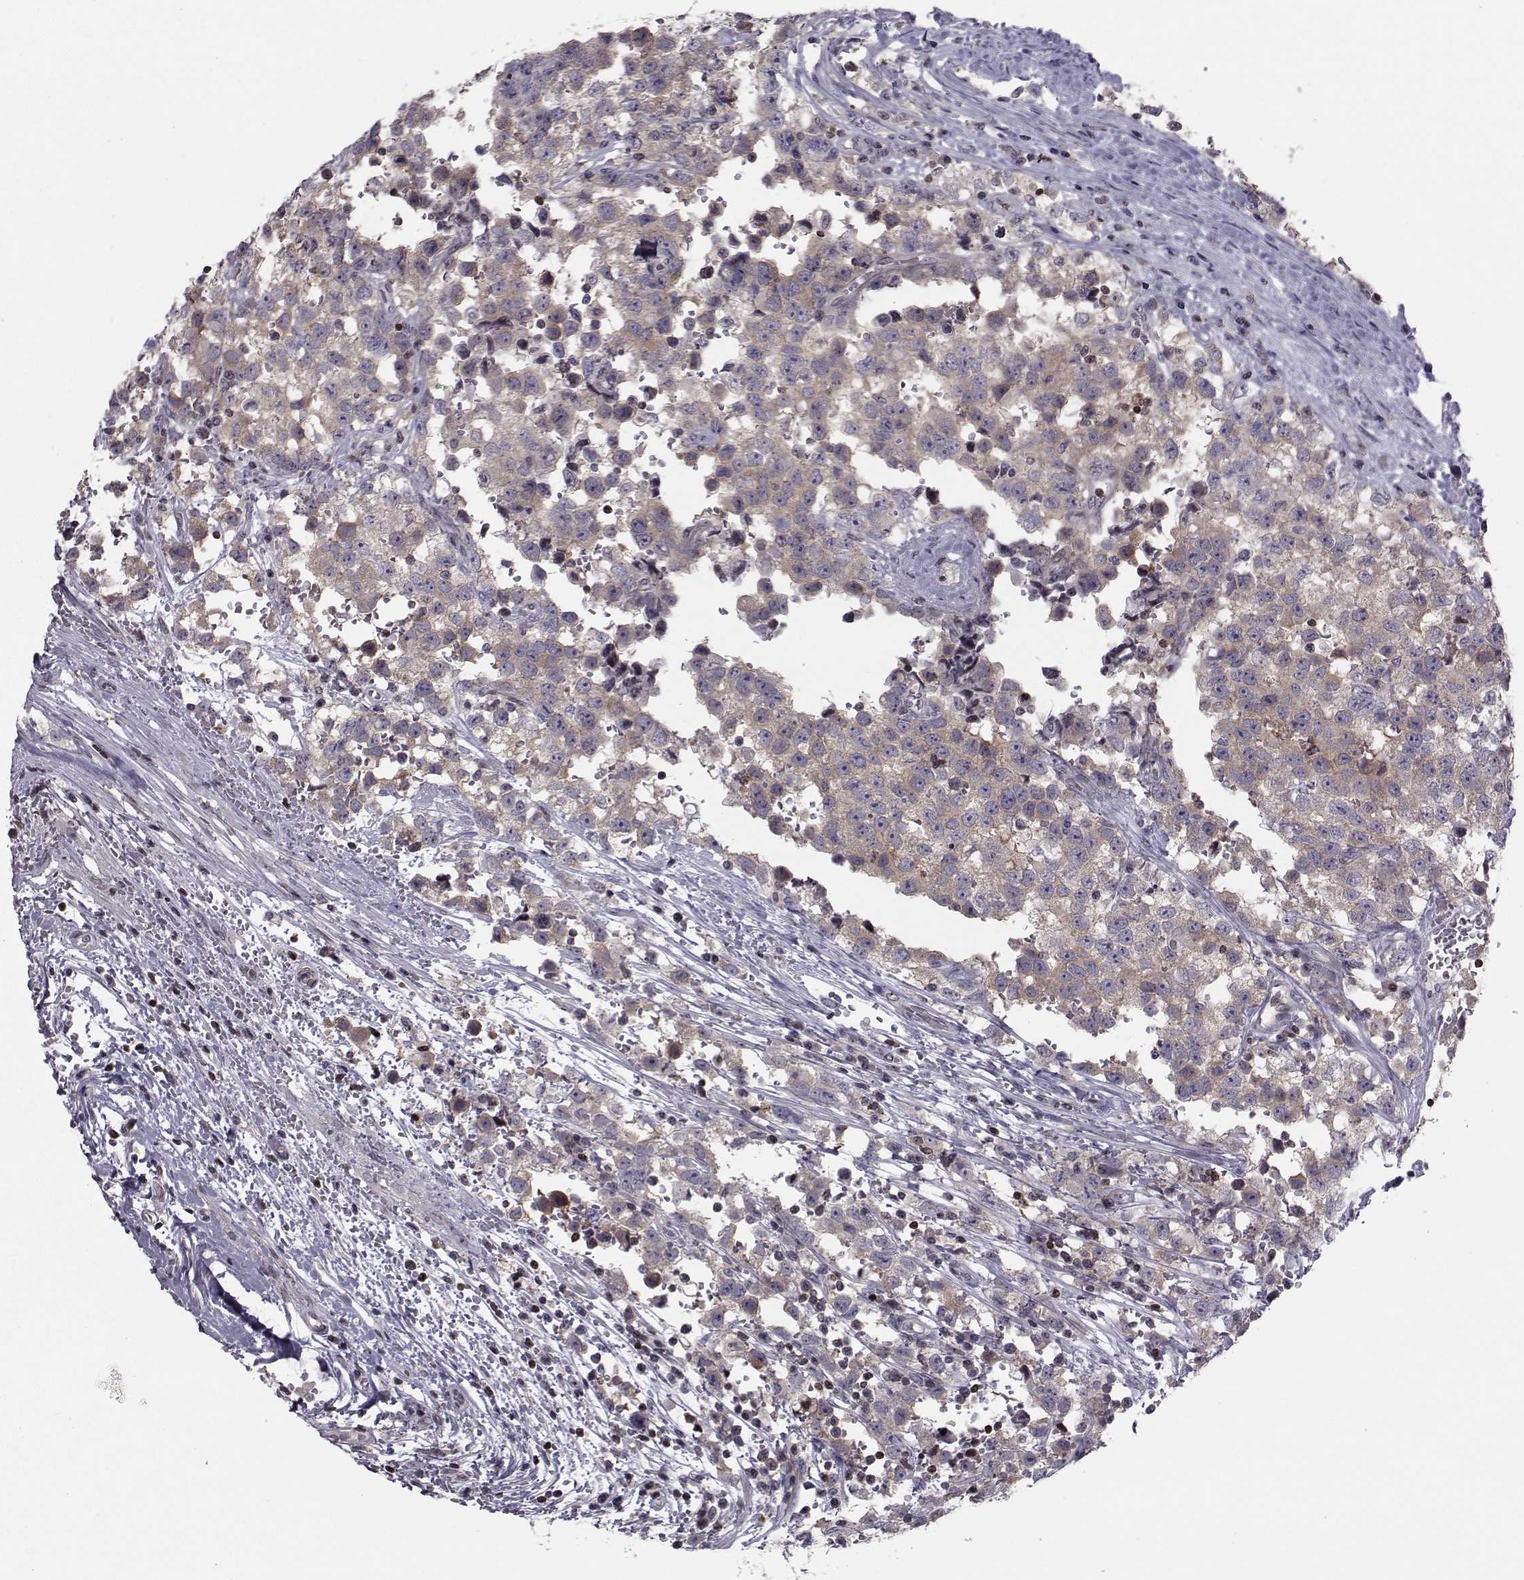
{"staining": {"intensity": "weak", "quantity": ">75%", "location": "cytoplasmic/membranous"}, "tissue": "testis cancer", "cell_type": "Tumor cells", "image_type": "cancer", "snomed": [{"axis": "morphology", "description": "Seminoma, NOS"}, {"axis": "topography", "description": "Testis"}], "caption": "Testis cancer was stained to show a protein in brown. There is low levels of weak cytoplasmic/membranous expression in approximately >75% of tumor cells.", "gene": "PCP4L1", "patient": {"sex": "male", "age": 34}}